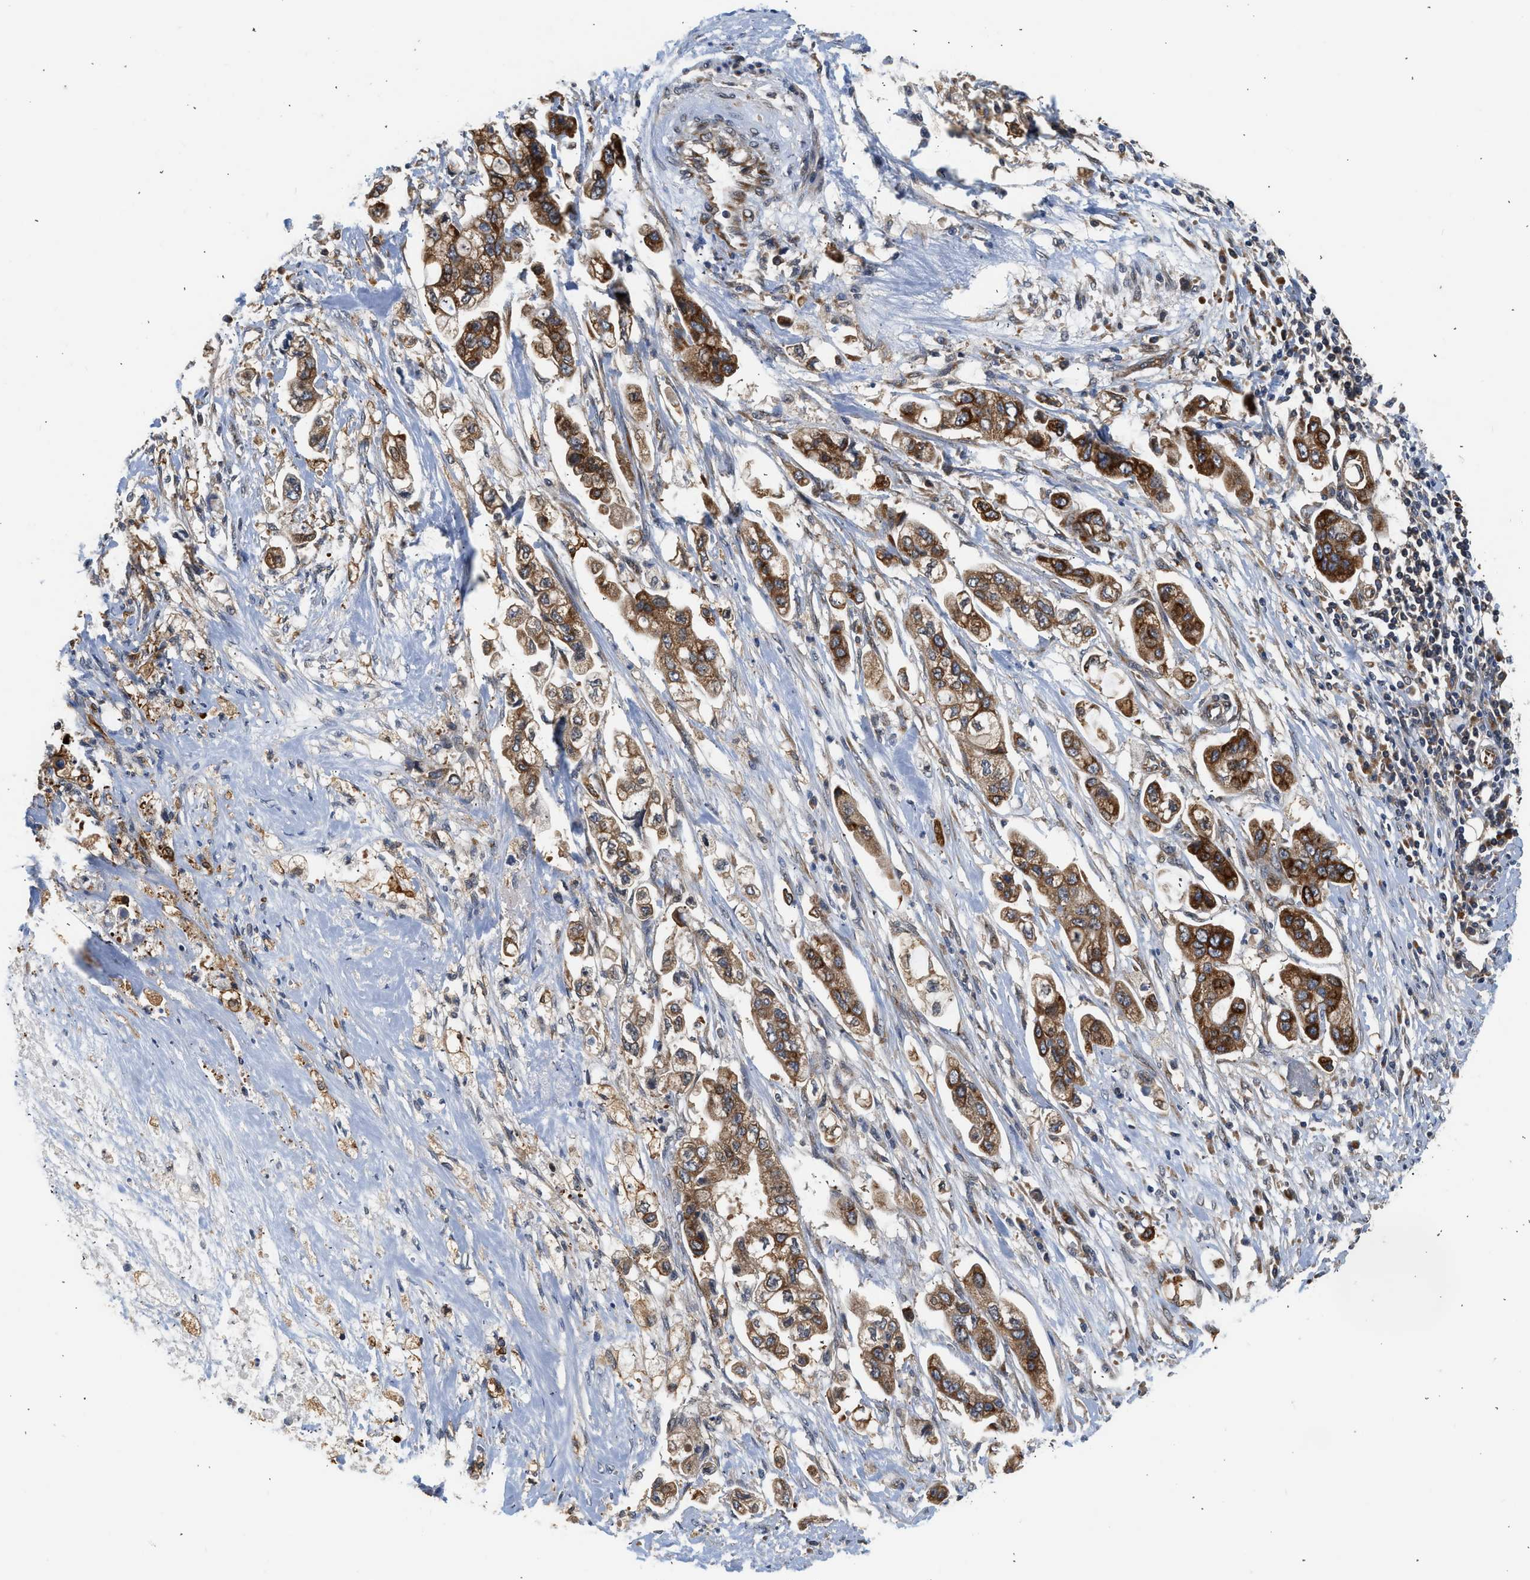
{"staining": {"intensity": "strong", "quantity": ">75%", "location": "cytoplasmic/membranous"}, "tissue": "stomach cancer", "cell_type": "Tumor cells", "image_type": "cancer", "snomed": [{"axis": "morphology", "description": "Adenocarcinoma, NOS"}, {"axis": "topography", "description": "Stomach"}], "caption": "Immunohistochemistry (DAB) staining of stomach cancer displays strong cytoplasmic/membranous protein positivity in about >75% of tumor cells.", "gene": "POLG2", "patient": {"sex": "male", "age": 62}}